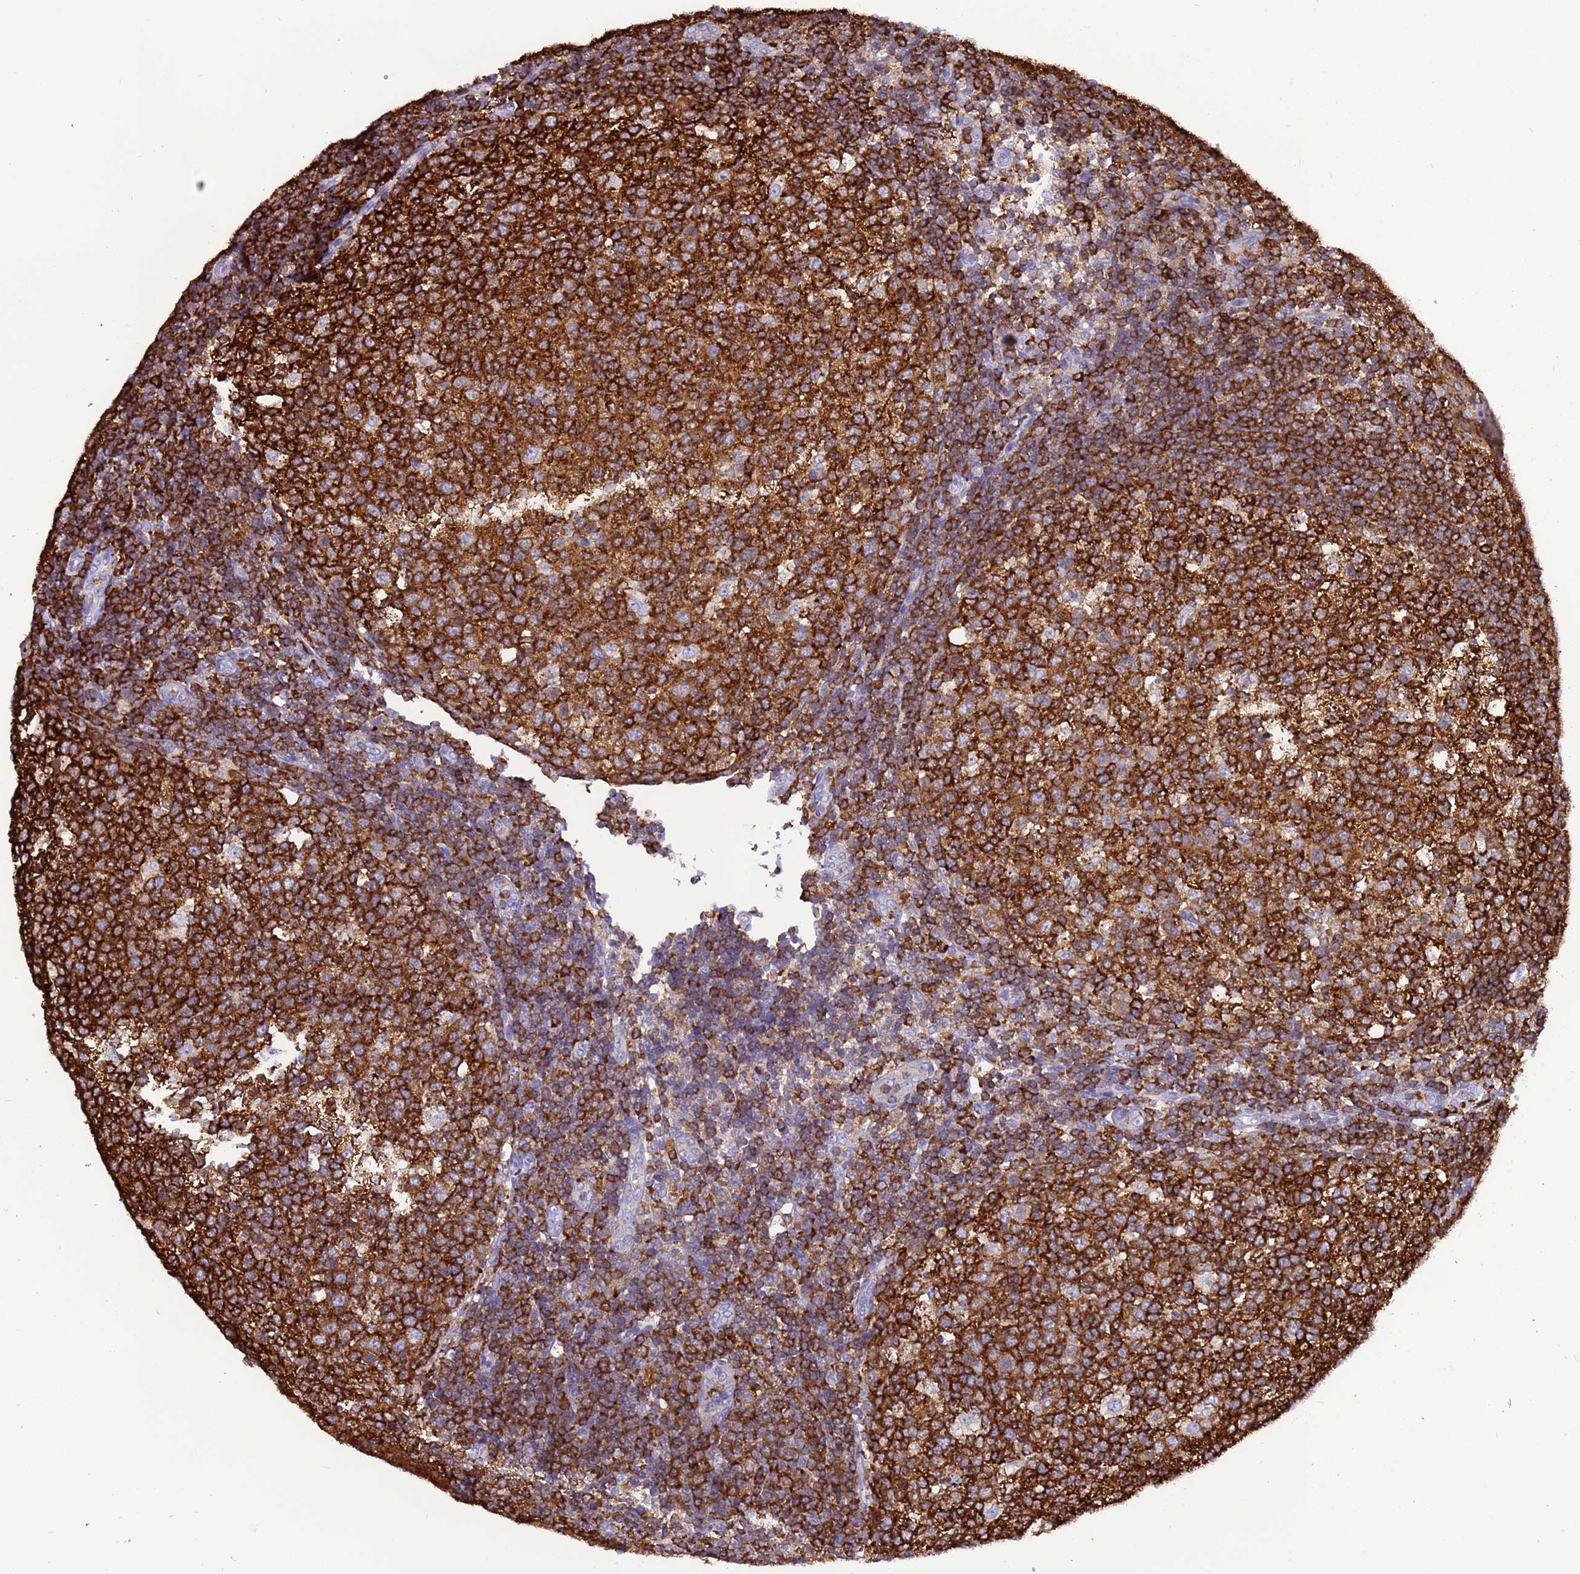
{"staining": {"intensity": "strong", "quantity": ">75%", "location": "cytoplasmic/membranous"}, "tissue": "tonsil", "cell_type": "Germinal center cells", "image_type": "normal", "snomed": [{"axis": "morphology", "description": "Normal tissue, NOS"}, {"axis": "topography", "description": "Tonsil"}], "caption": "Immunohistochemical staining of unremarkable tonsil displays strong cytoplasmic/membranous protein positivity in approximately >75% of germinal center cells. Using DAB (3,3'-diaminobenzidine) (brown) and hematoxylin (blue) stains, captured at high magnification using brightfield microscopy.", "gene": "EZR", "patient": {"sex": "female", "age": 19}}